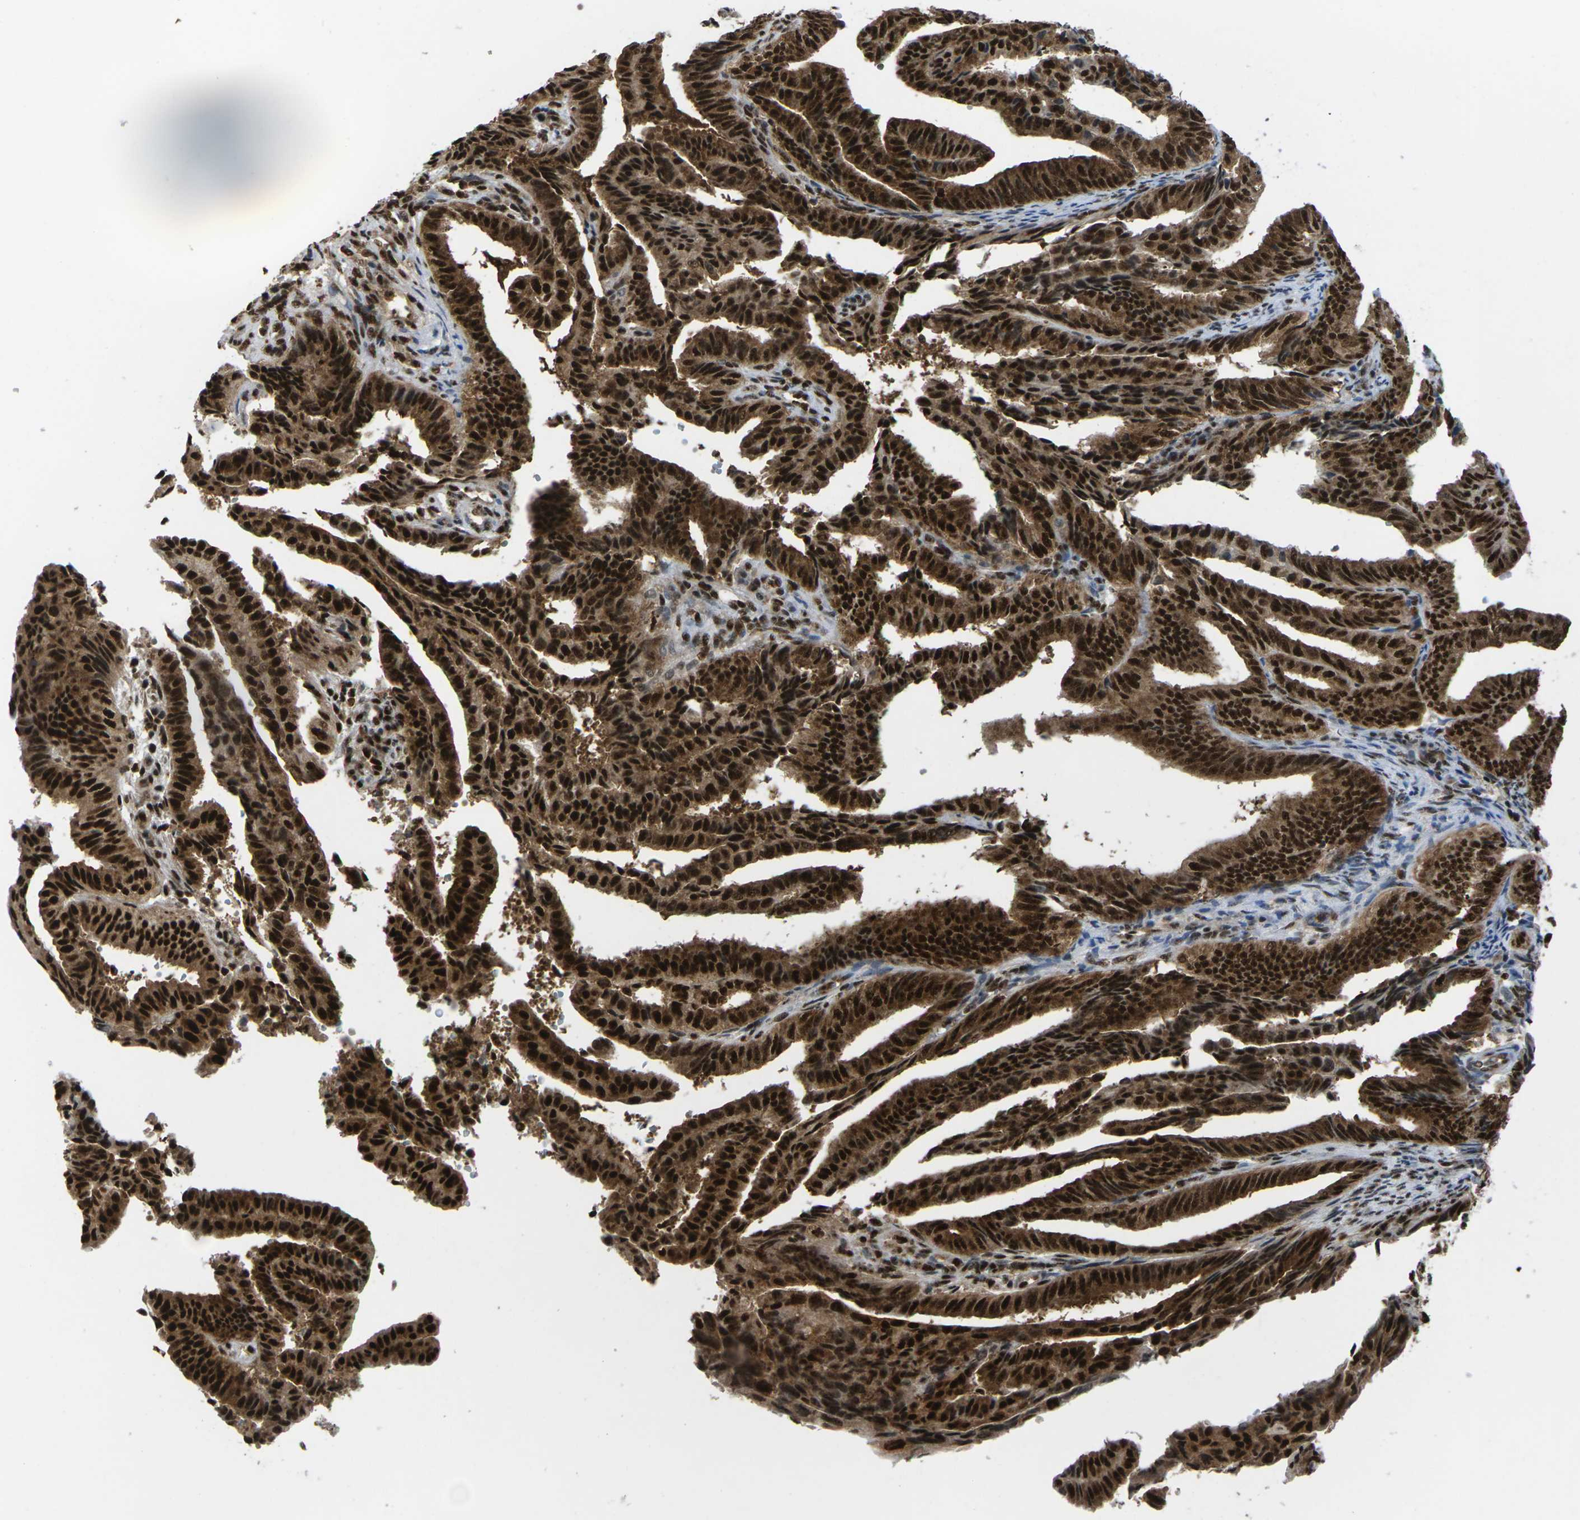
{"staining": {"intensity": "strong", "quantity": ">75%", "location": "cytoplasmic/membranous,nuclear"}, "tissue": "endometrial cancer", "cell_type": "Tumor cells", "image_type": "cancer", "snomed": [{"axis": "morphology", "description": "Adenocarcinoma, NOS"}, {"axis": "topography", "description": "Endometrium"}], "caption": "Strong cytoplasmic/membranous and nuclear protein positivity is present in approximately >75% of tumor cells in endometrial adenocarcinoma.", "gene": "MAGOH", "patient": {"sex": "female", "age": 58}}